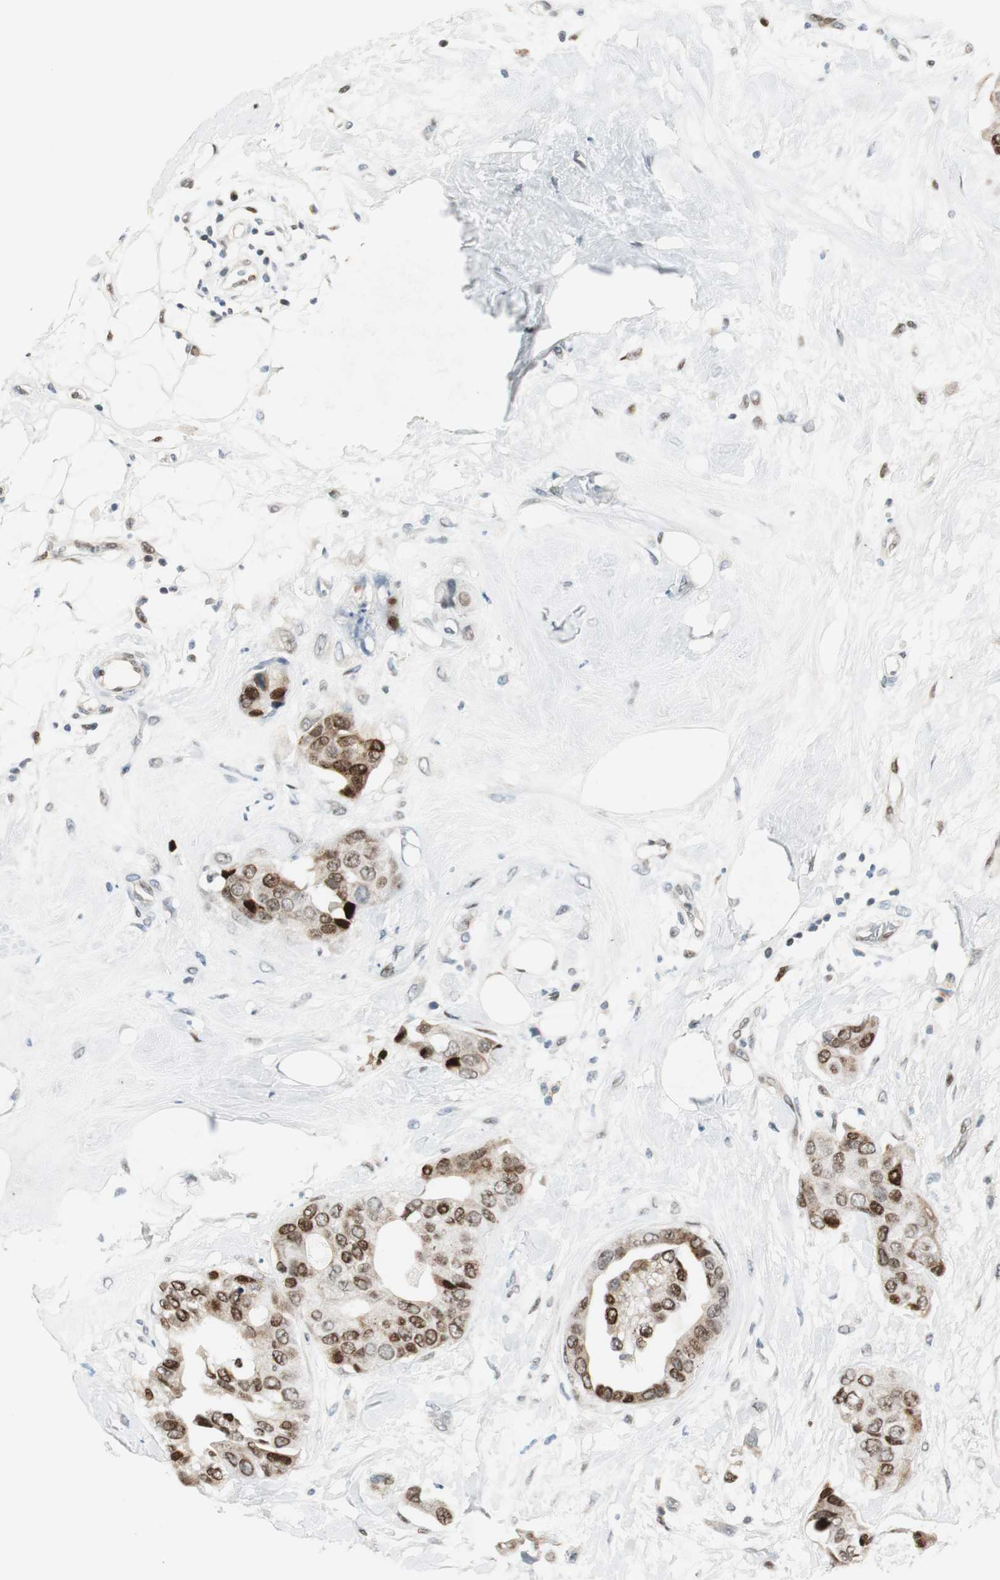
{"staining": {"intensity": "strong", "quantity": ">75%", "location": "nuclear"}, "tissue": "breast cancer", "cell_type": "Tumor cells", "image_type": "cancer", "snomed": [{"axis": "morphology", "description": "Duct carcinoma"}, {"axis": "topography", "description": "Breast"}], "caption": "Invasive ductal carcinoma (breast) stained with a protein marker demonstrates strong staining in tumor cells.", "gene": "AJUBA", "patient": {"sex": "female", "age": 40}}